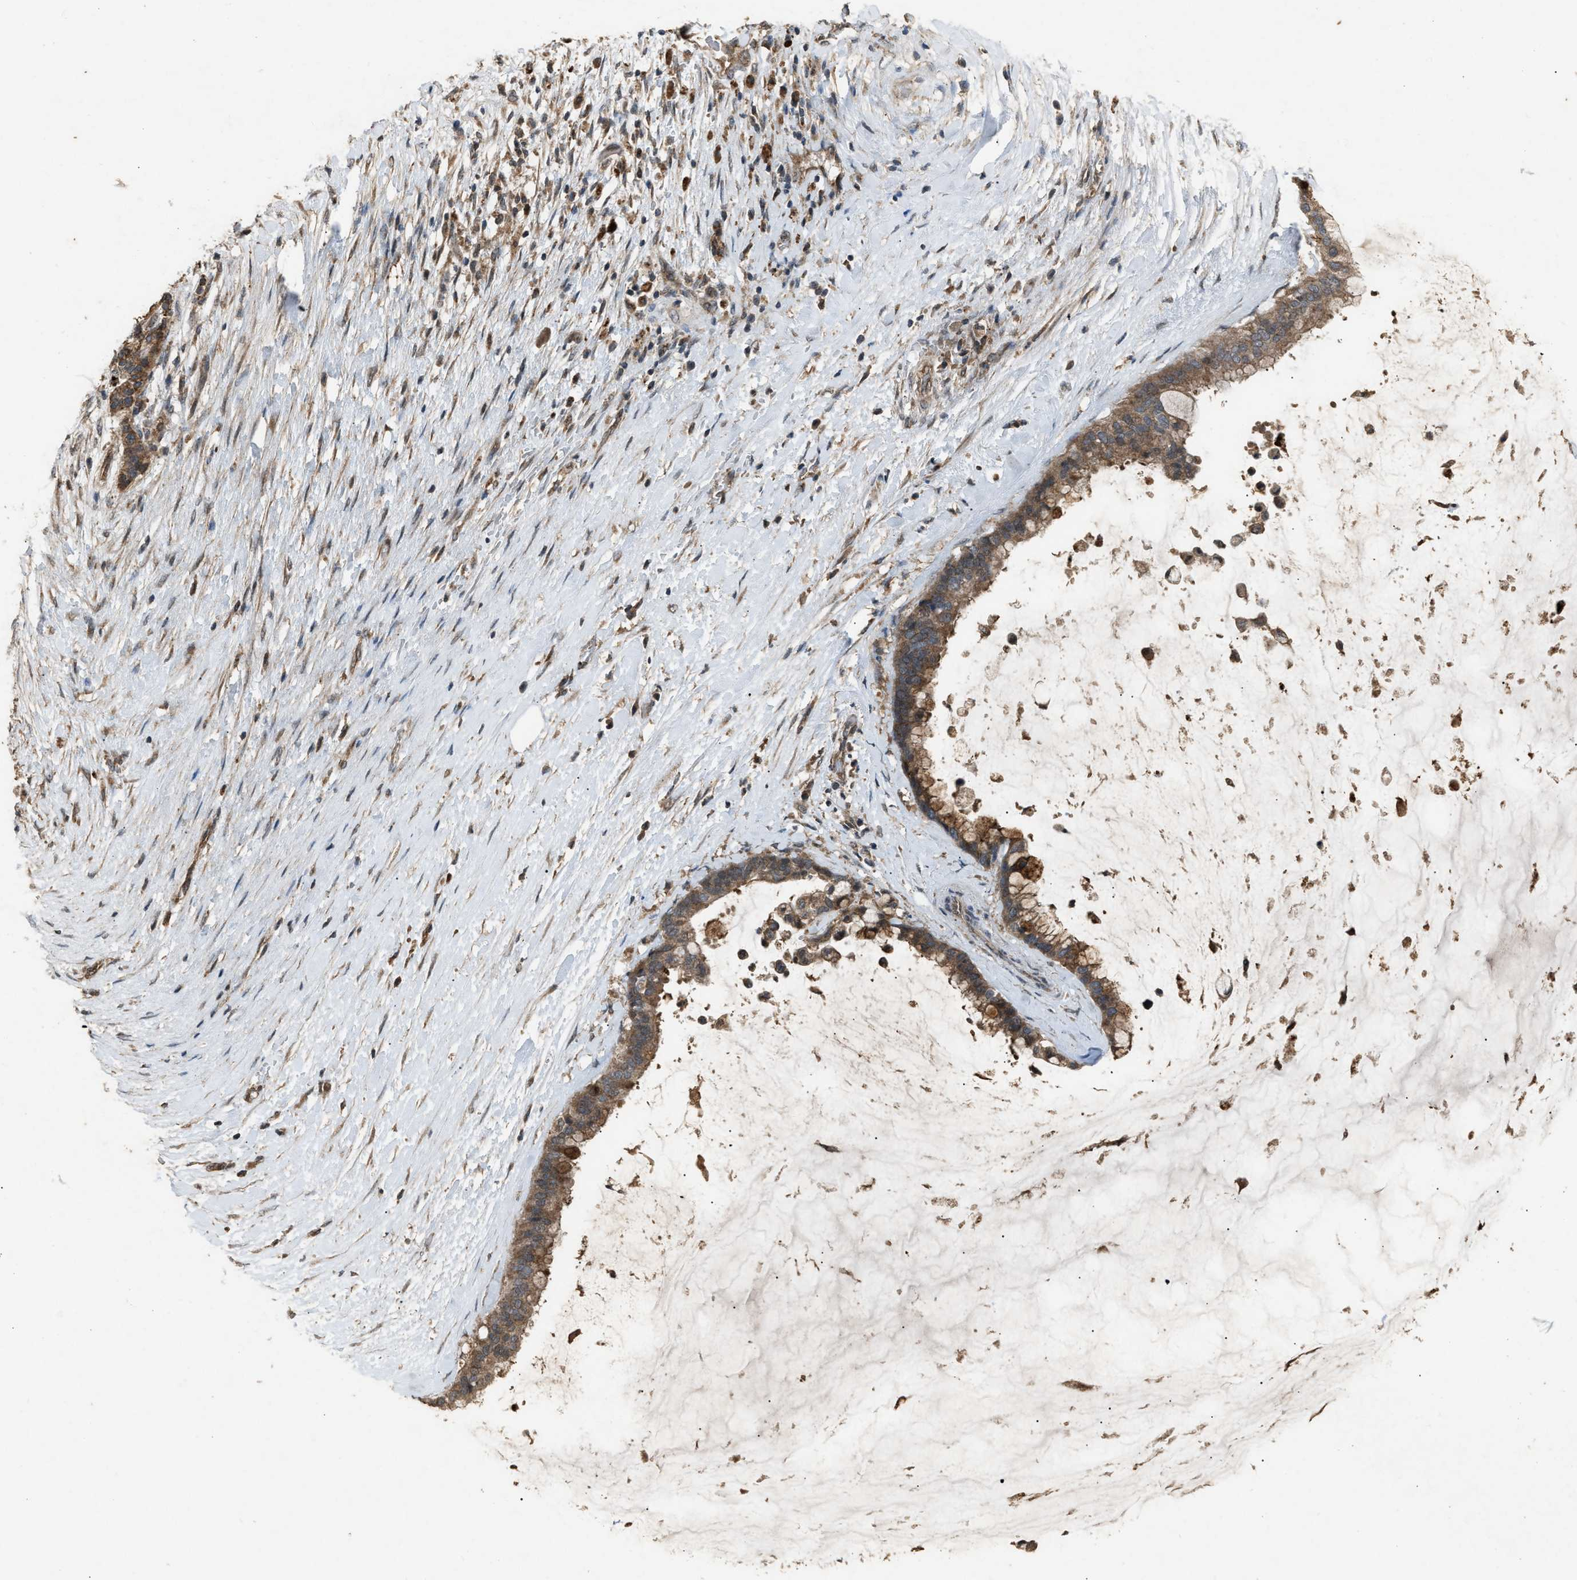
{"staining": {"intensity": "moderate", "quantity": ">75%", "location": "cytoplasmic/membranous"}, "tissue": "pancreatic cancer", "cell_type": "Tumor cells", "image_type": "cancer", "snomed": [{"axis": "morphology", "description": "Adenocarcinoma, NOS"}, {"axis": "topography", "description": "Pancreas"}], "caption": "IHC image of neoplastic tissue: human pancreatic adenocarcinoma stained using immunohistochemistry demonstrates medium levels of moderate protein expression localized specifically in the cytoplasmic/membranous of tumor cells, appearing as a cytoplasmic/membranous brown color.", "gene": "PSMD1", "patient": {"sex": "male", "age": 41}}